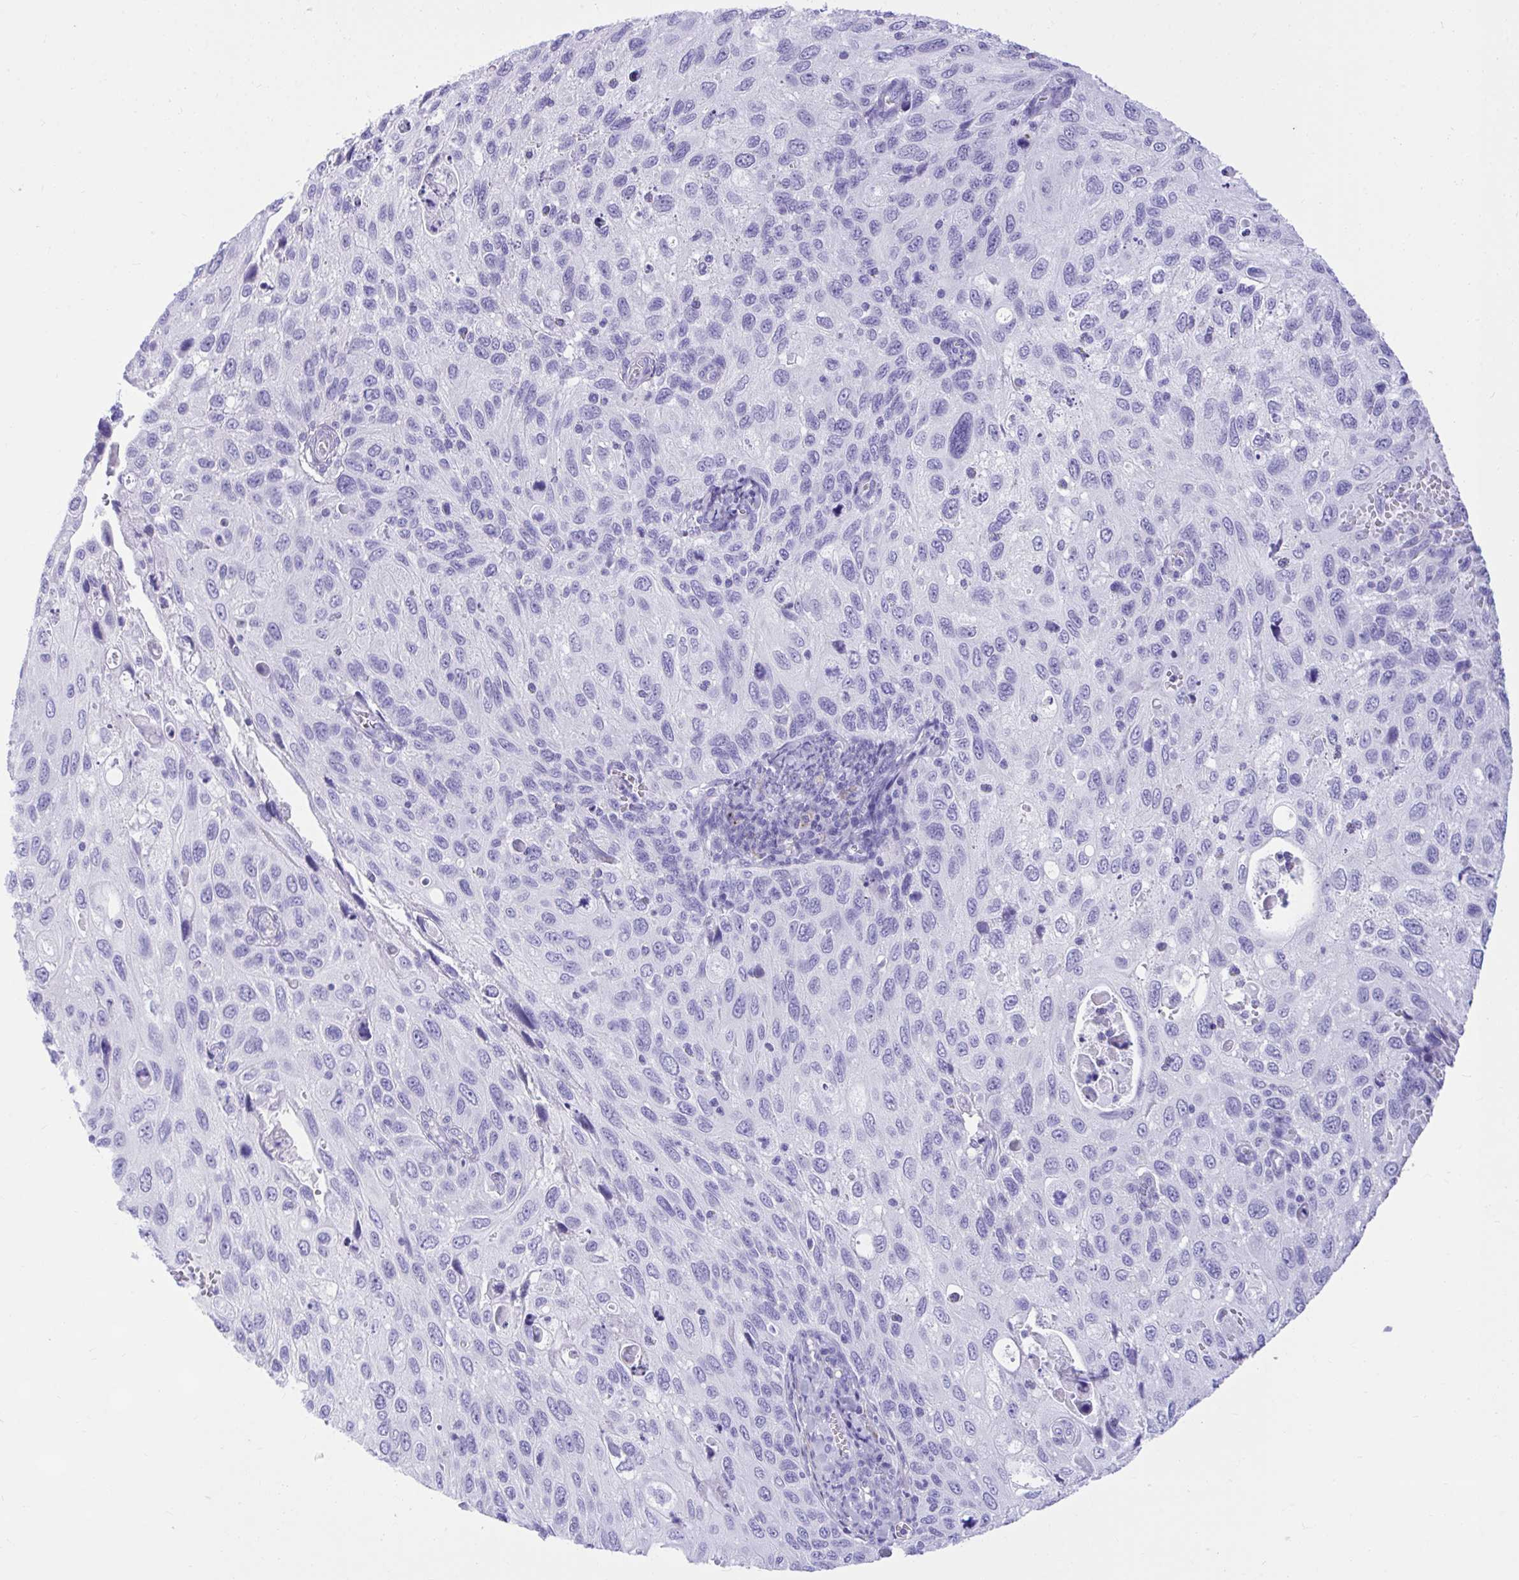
{"staining": {"intensity": "negative", "quantity": "none", "location": "none"}, "tissue": "cervical cancer", "cell_type": "Tumor cells", "image_type": "cancer", "snomed": [{"axis": "morphology", "description": "Squamous cell carcinoma, NOS"}, {"axis": "topography", "description": "Cervix"}], "caption": "Immunohistochemical staining of cervical squamous cell carcinoma demonstrates no significant expression in tumor cells.", "gene": "KCNN4", "patient": {"sex": "female", "age": 70}}